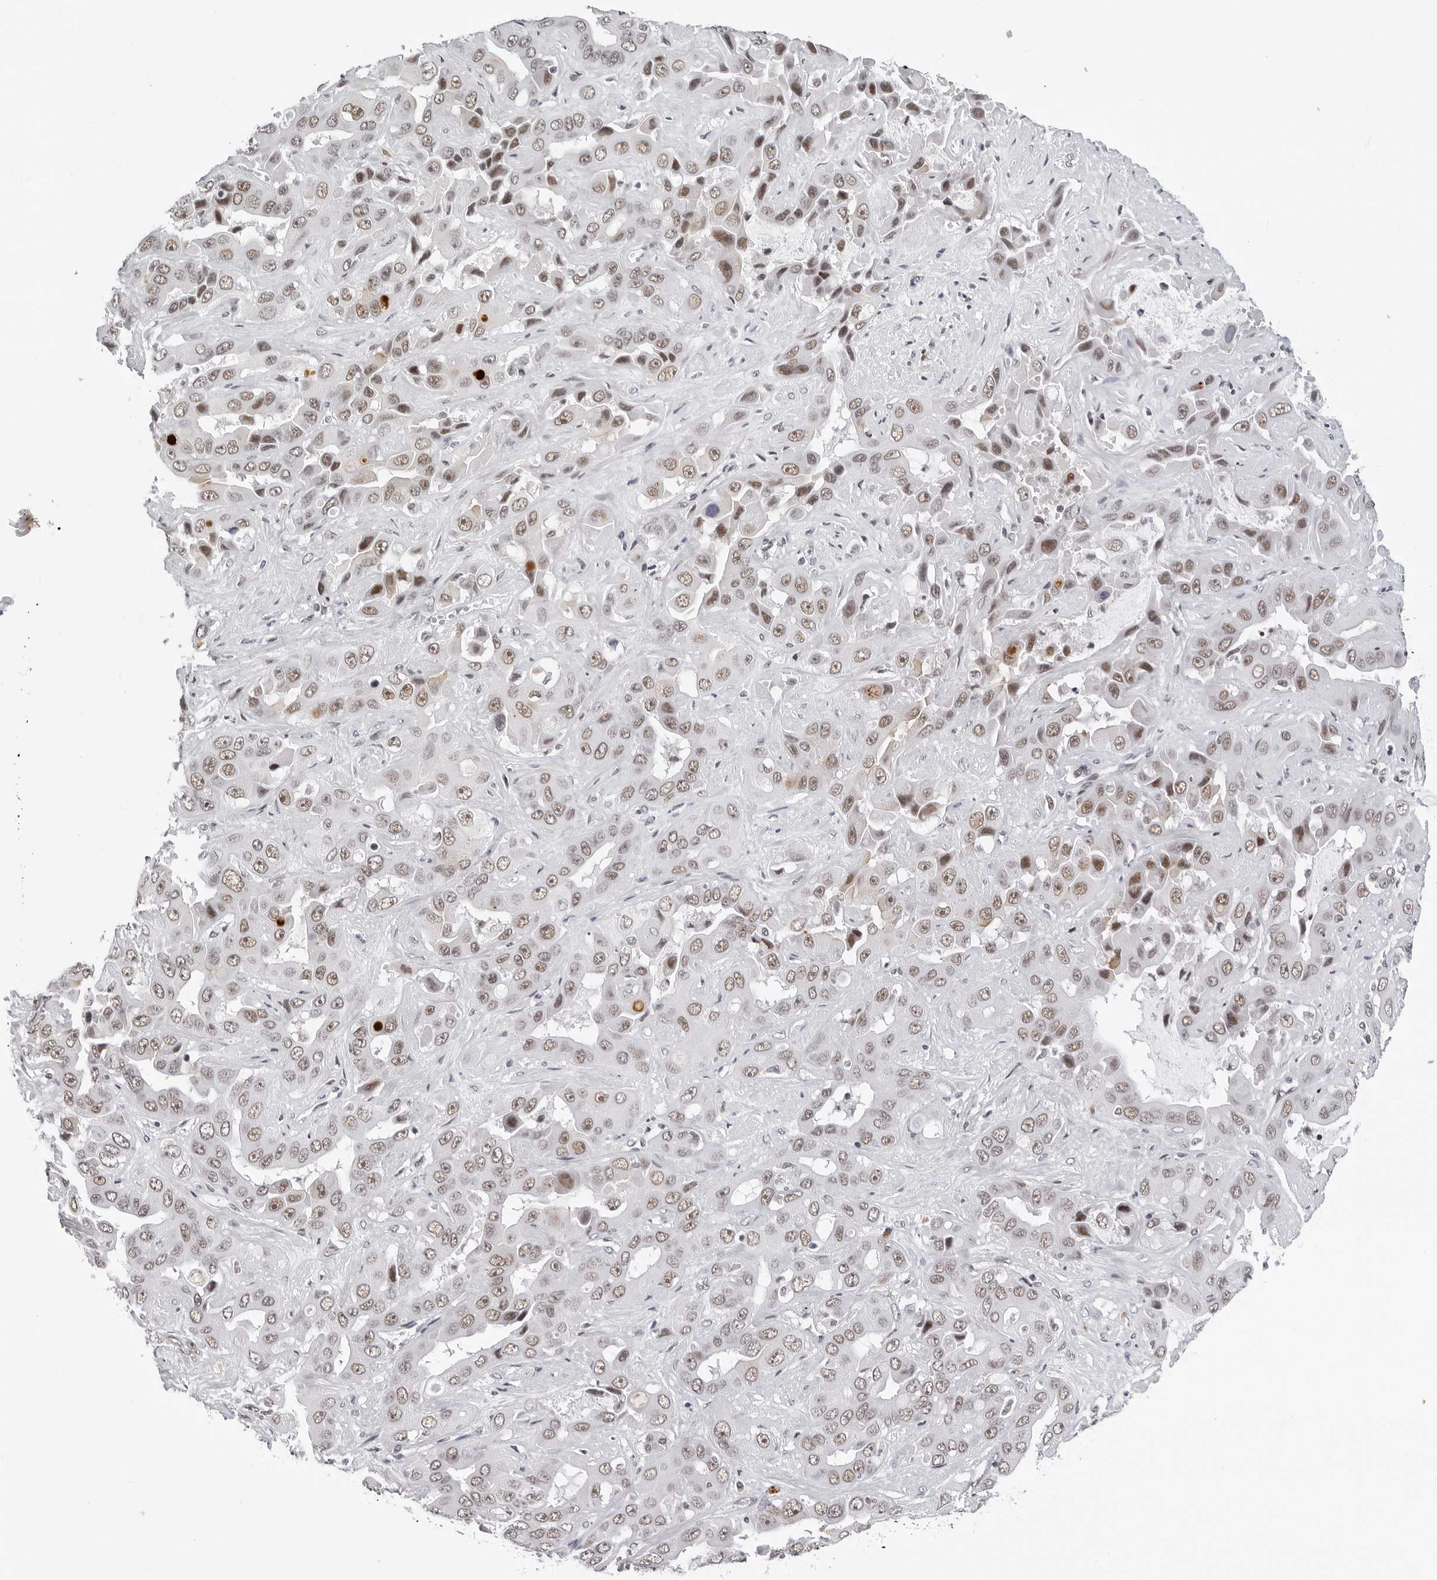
{"staining": {"intensity": "moderate", "quantity": ">75%", "location": "nuclear"}, "tissue": "liver cancer", "cell_type": "Tumor cells", "image_type": "cancer", "snomed": [{"axis": "morphology", "description": "Cholangiocarcinoma"}, {"axis": "topography", "description": "Liver"}], "caption": "Protein expression analysis of human liver cancer (cholangiocarcinoma) reveals moderate nuclear expression in about >75% of tumor cells.", "gene": "SF3B4", "patient": {"sex": "female", "age": 52}}